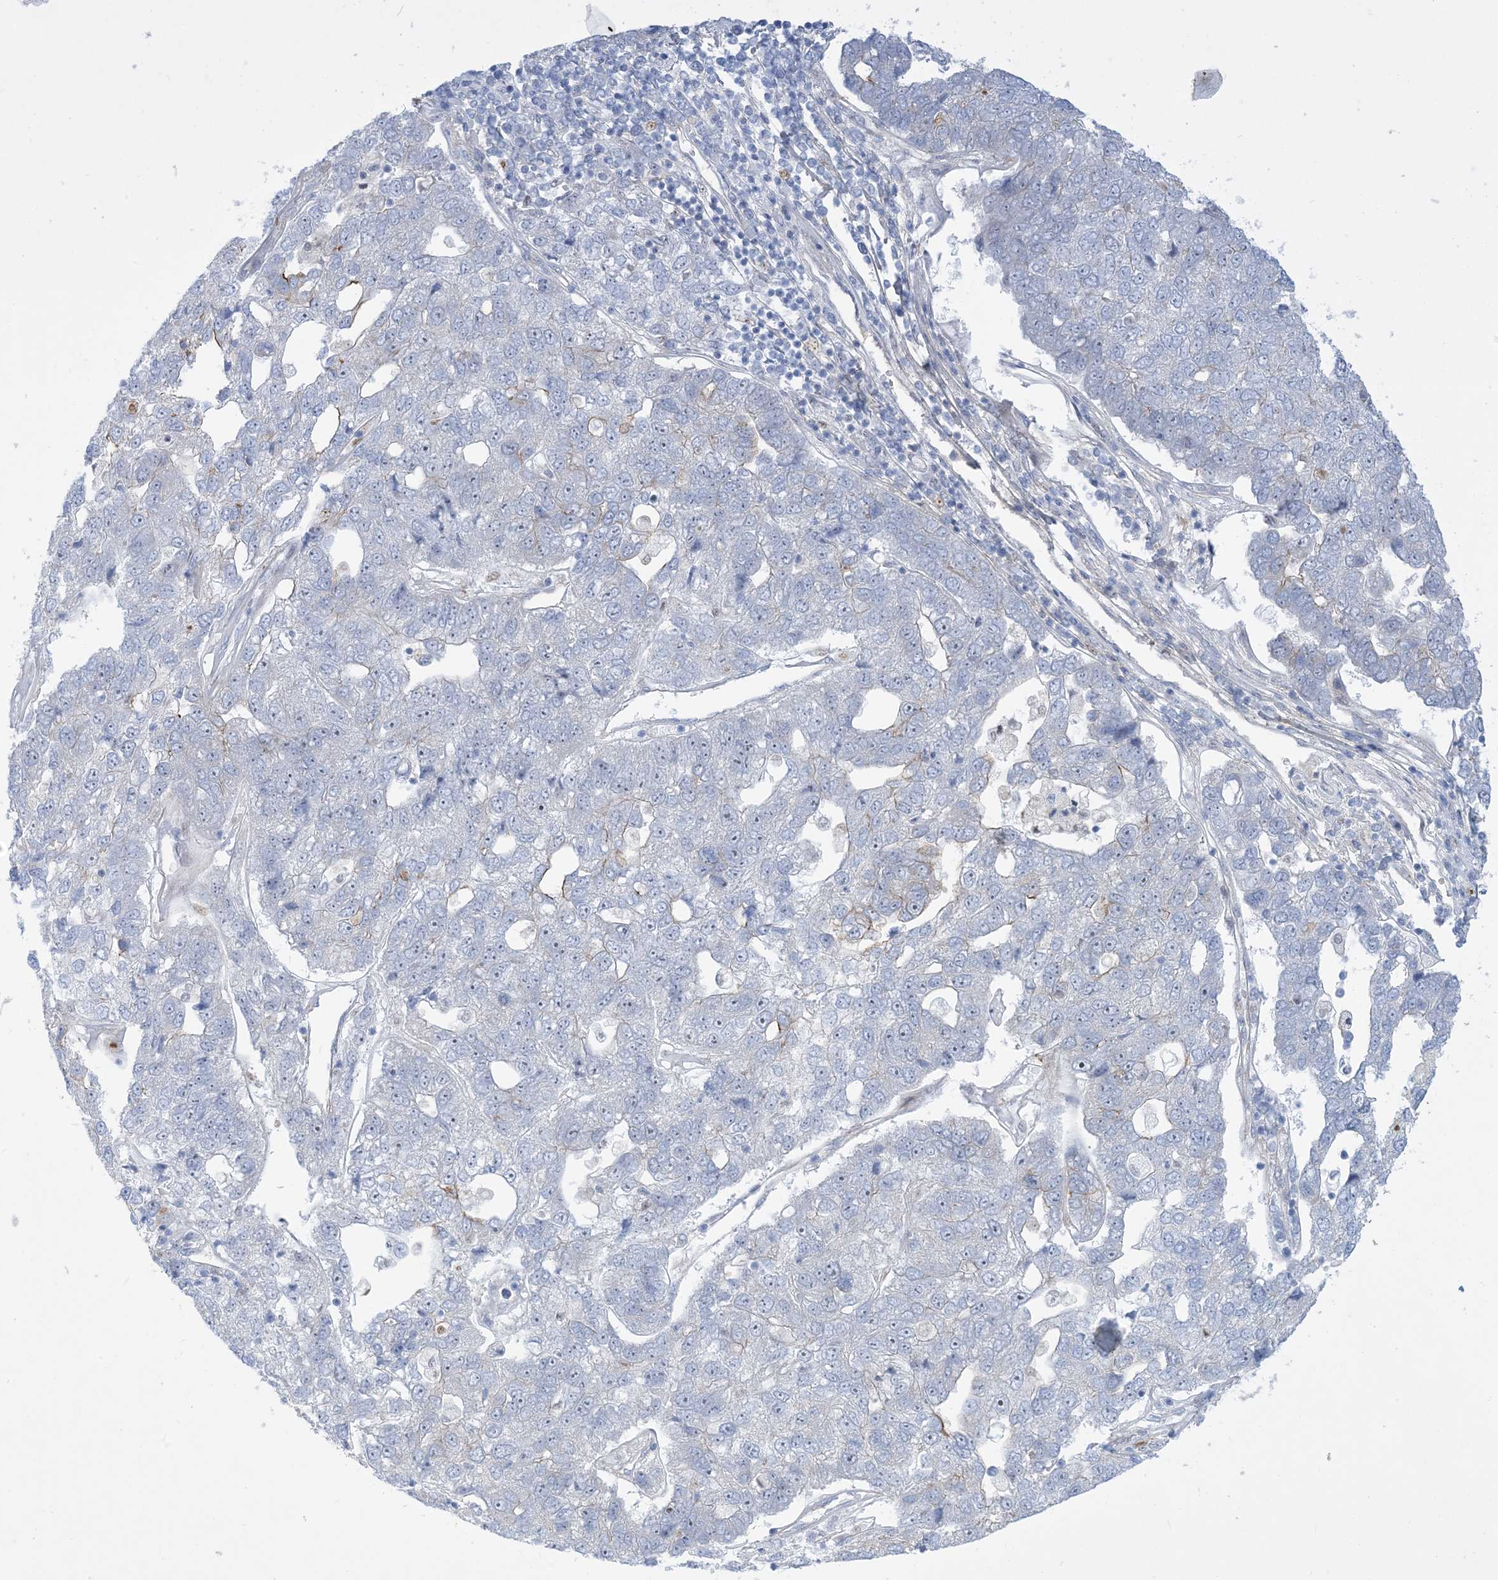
{"staining": {"intensity": "negative", "quantity": "none", "location": "none"}, "tissue": "pancreatic cancer", "cell_type": "Tumor cells", "image_type": "cancer", "snomed": [{"axis": "morphology", "description": "Adenocarcinoma, NOS"}, {"axis": "topography", "description": "Pancreas"}], "caption": "IHC image of human pancreatic adenocarcinoma stained for a protein (brown), which shows no expression in tumor cells.", "gene": "MARS2", "patient": {"sex": "female", "age": 61}}